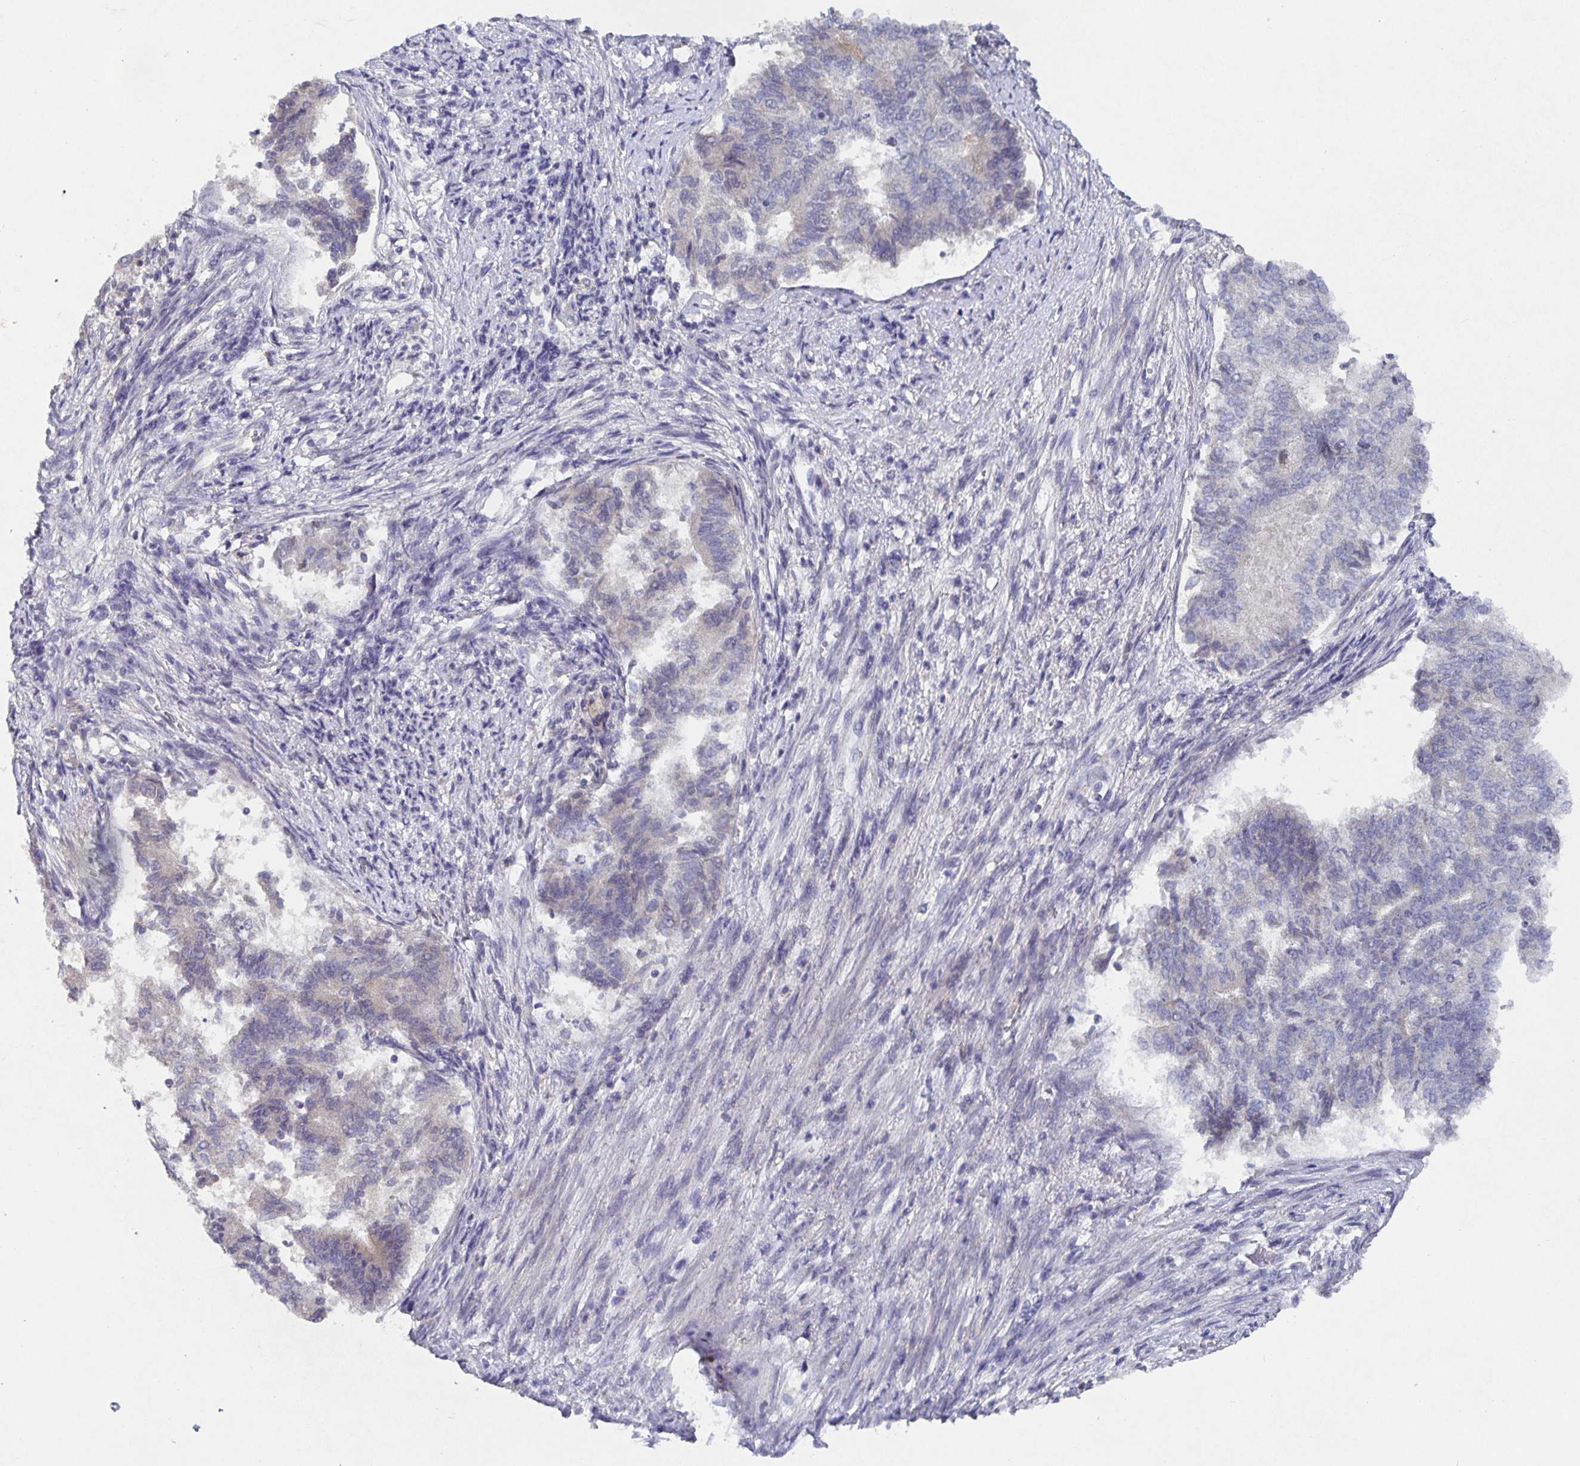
{"staining": {"intensity": "negative", "quantity": "none", "location": "none"}, "tissue": "endometrial cancer", "cell_type": "Tumor cells", "image_type": "cancer", "snomed": [{"axis": "morphology", "description": "Adenocarcinoma, NOS"}, {"axis": "topography", "description": "Endometrium"}], "caption": "Immunohistochemistry (IHC) micrograph of human endometrial cancer stained for a protein (brown), which demonstrates no positivity in tumor cells.", "gene": "HEPN1", "patient": {"sex": "female", "age": 65}}